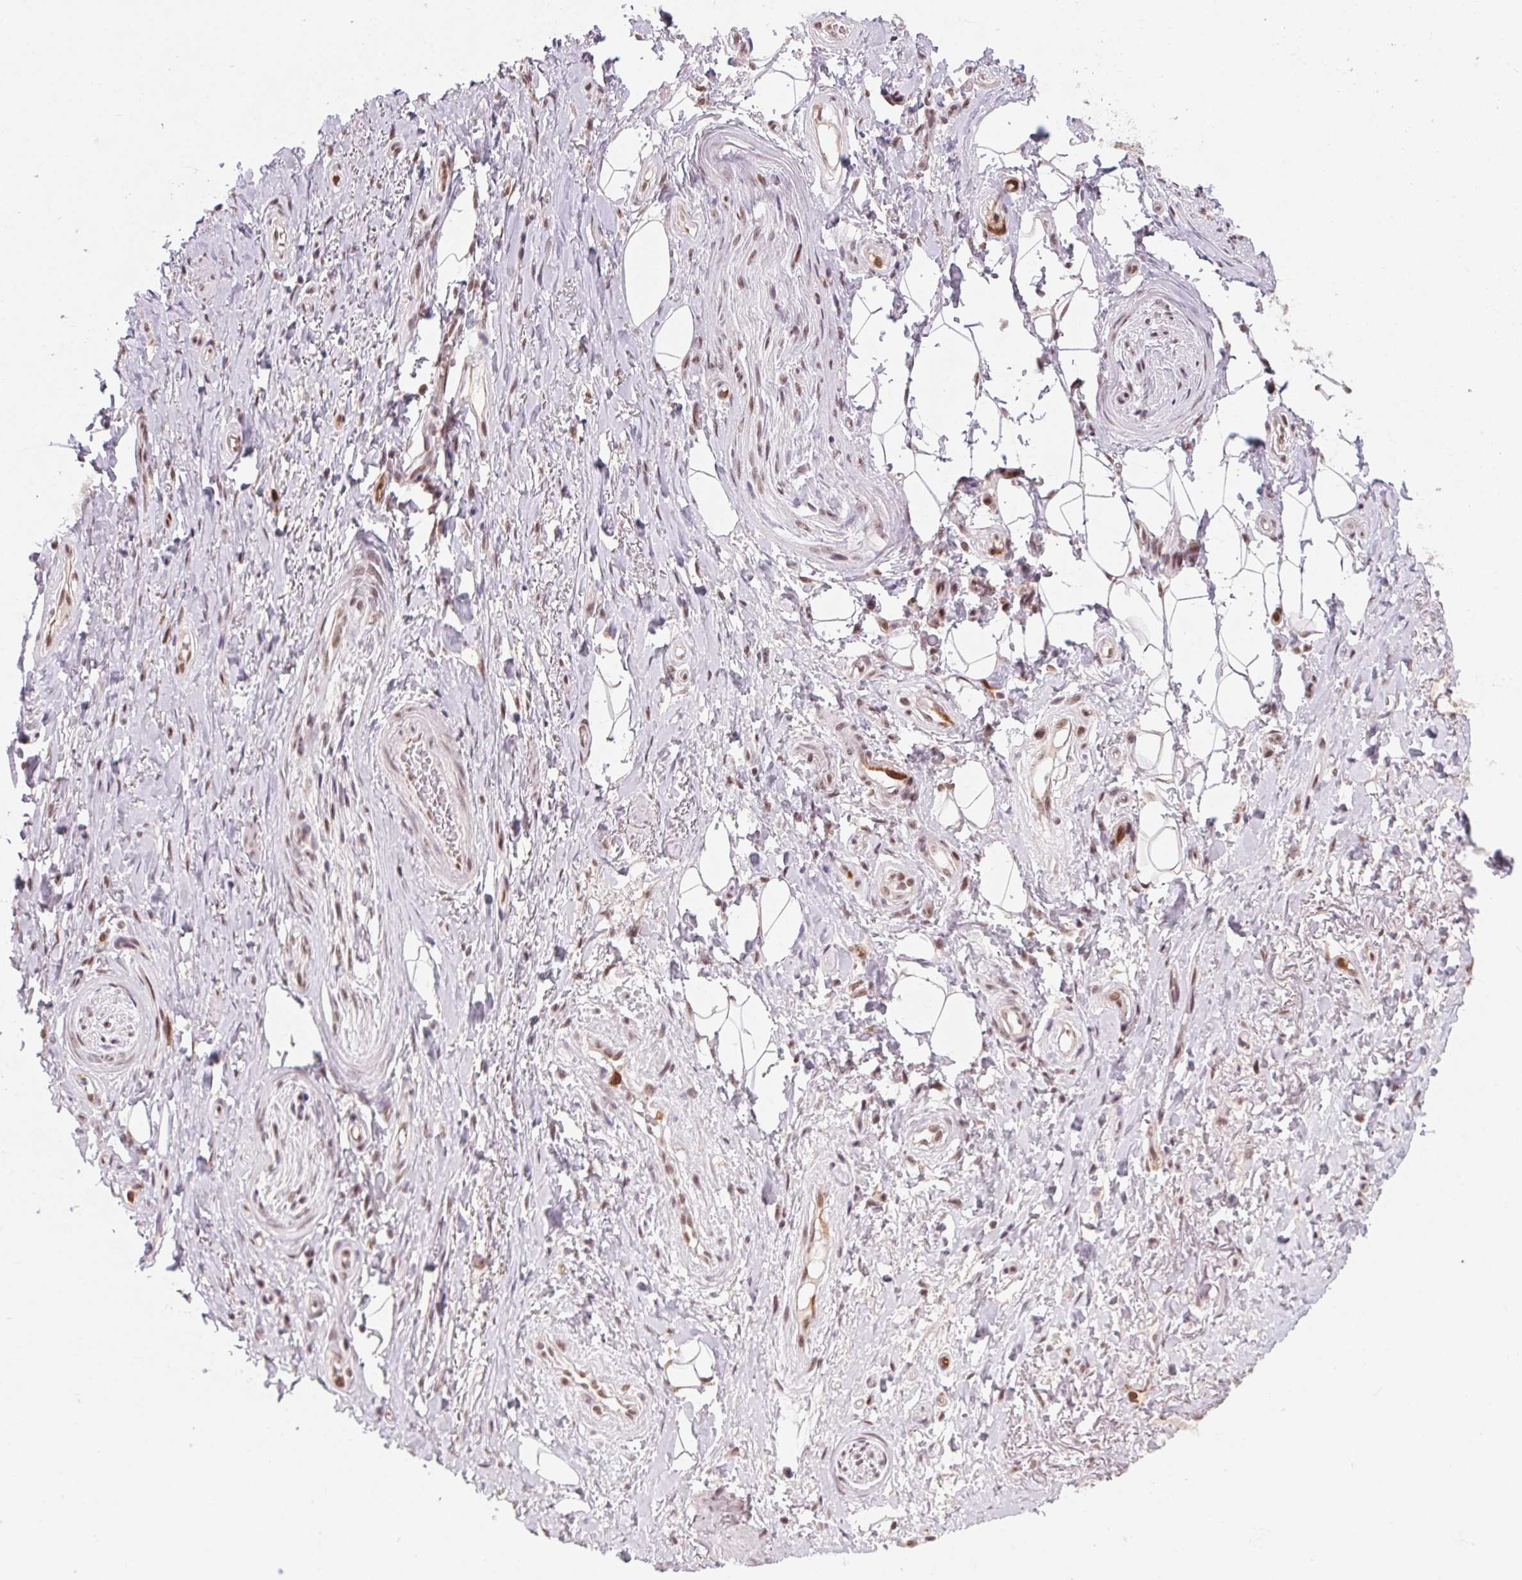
{"staining": {"intensity": "negative", "quantity": "none", "location": "none"}, "tissue": "adipose tissue", "cell_type": "Adipocytes", "image_type": "normal", "snomed": [{"axis": "morphology", "description": "Normal tissue, NOS"}, {"axis": "topography", "description": "Anal"}, {"axis": "topography", "description": "Peripheral nerve tissue"}], "caption": "A high-resolution histopathology image shows immunohistochemistry staining of benign adipose tissue, which demonstrates no significant expression in adipocytes. (DAB IHC with hematoxylin counter stain).", "gene": "CD2BP2", "patient": {"sex": "male", "age": 53}}